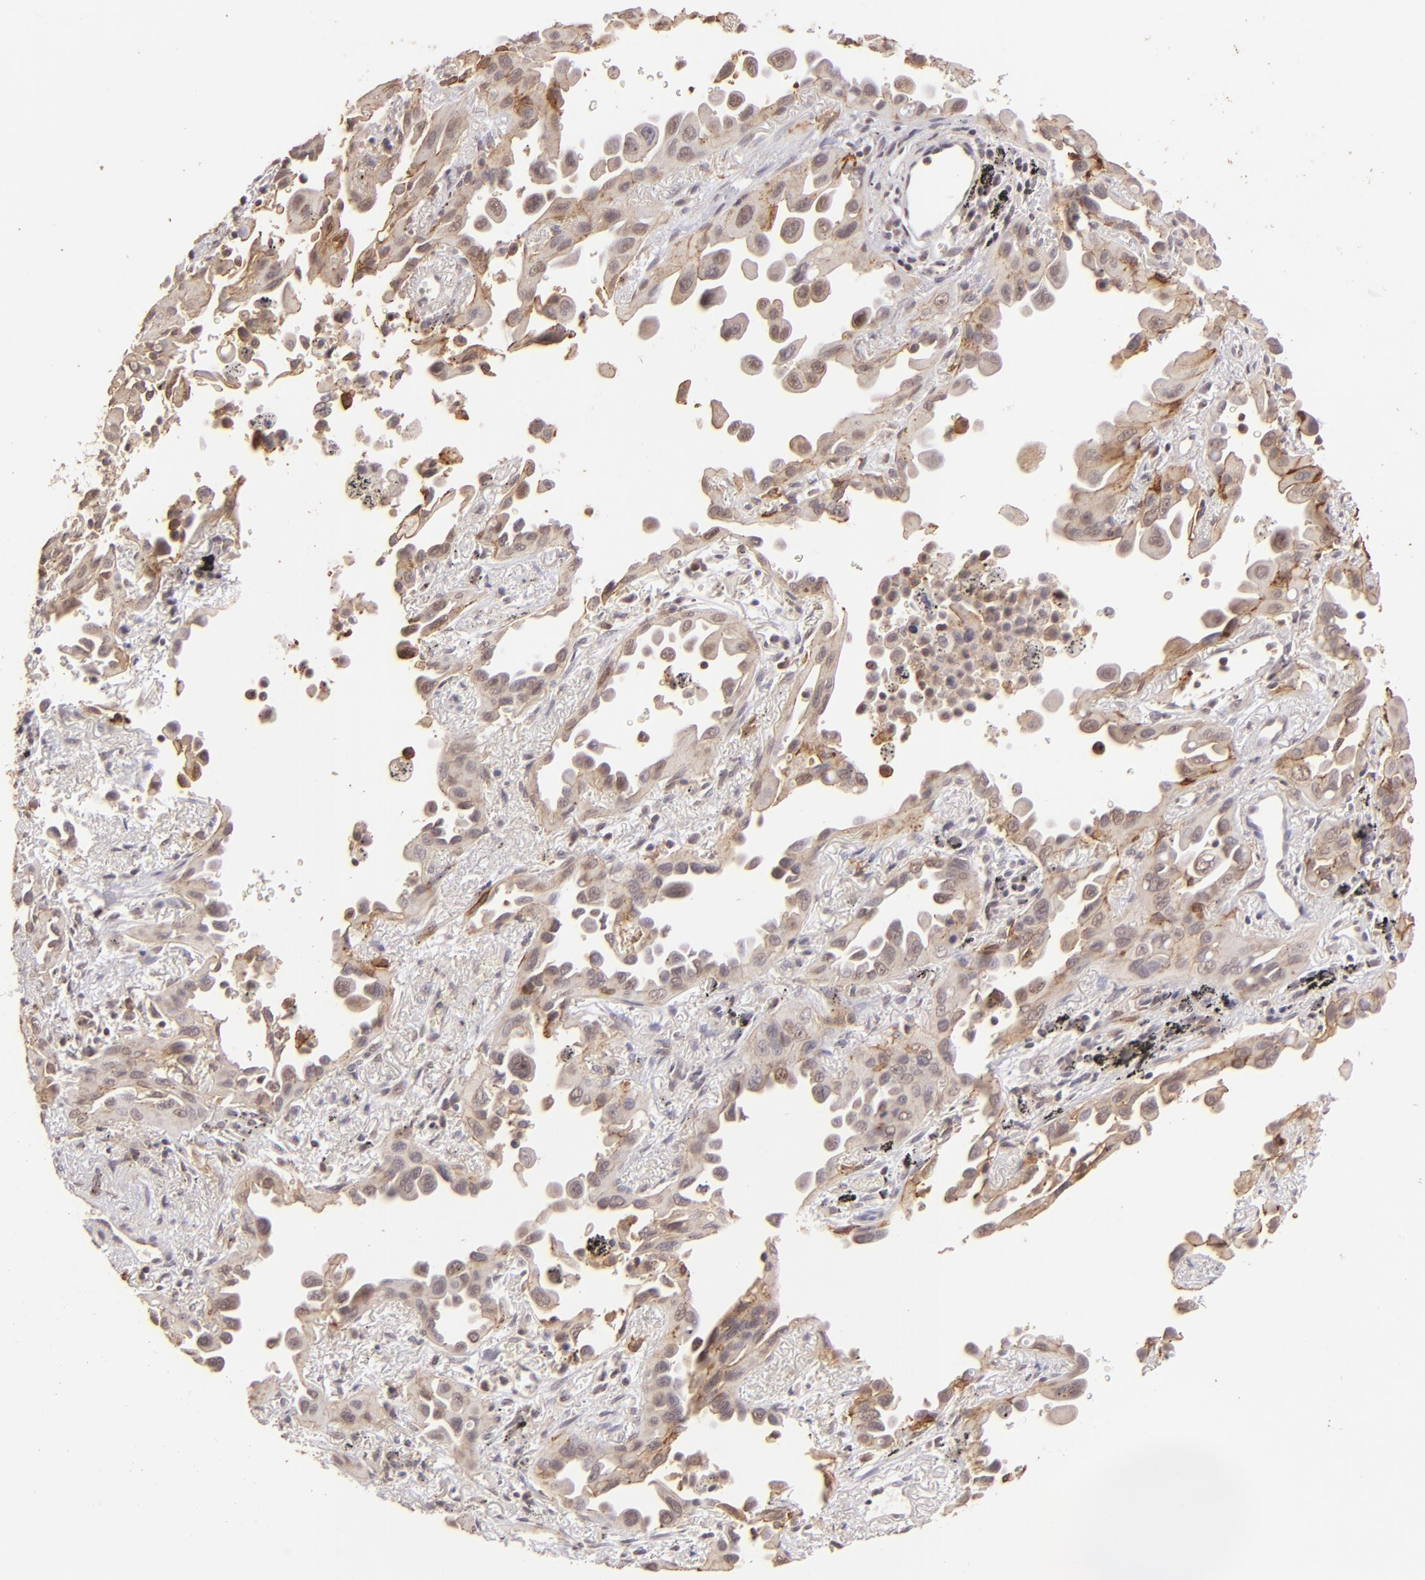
{"staining": {"intensity": "moderate", "quantity": "25%-75%", "location": "cytoplasmic/membranous"}, "tissue": "lung cancer", "cell_type": "Tumor cells", "image_type": "cancer", "snomed": [{"axis": "morphology", "description": "Adenocarcinoma, NOS"}, {"axis": "topography", "description": "Lung"}], "caption": "Immunohistochemical staining of adenocarcinoma (lung) shows medium levels of moderate cytoplasmic/membranous protein expression in approximately 25%-75% of tumor cells.", "gene": "CLDN1", "patient": {"sex": "male", "age": 68}}